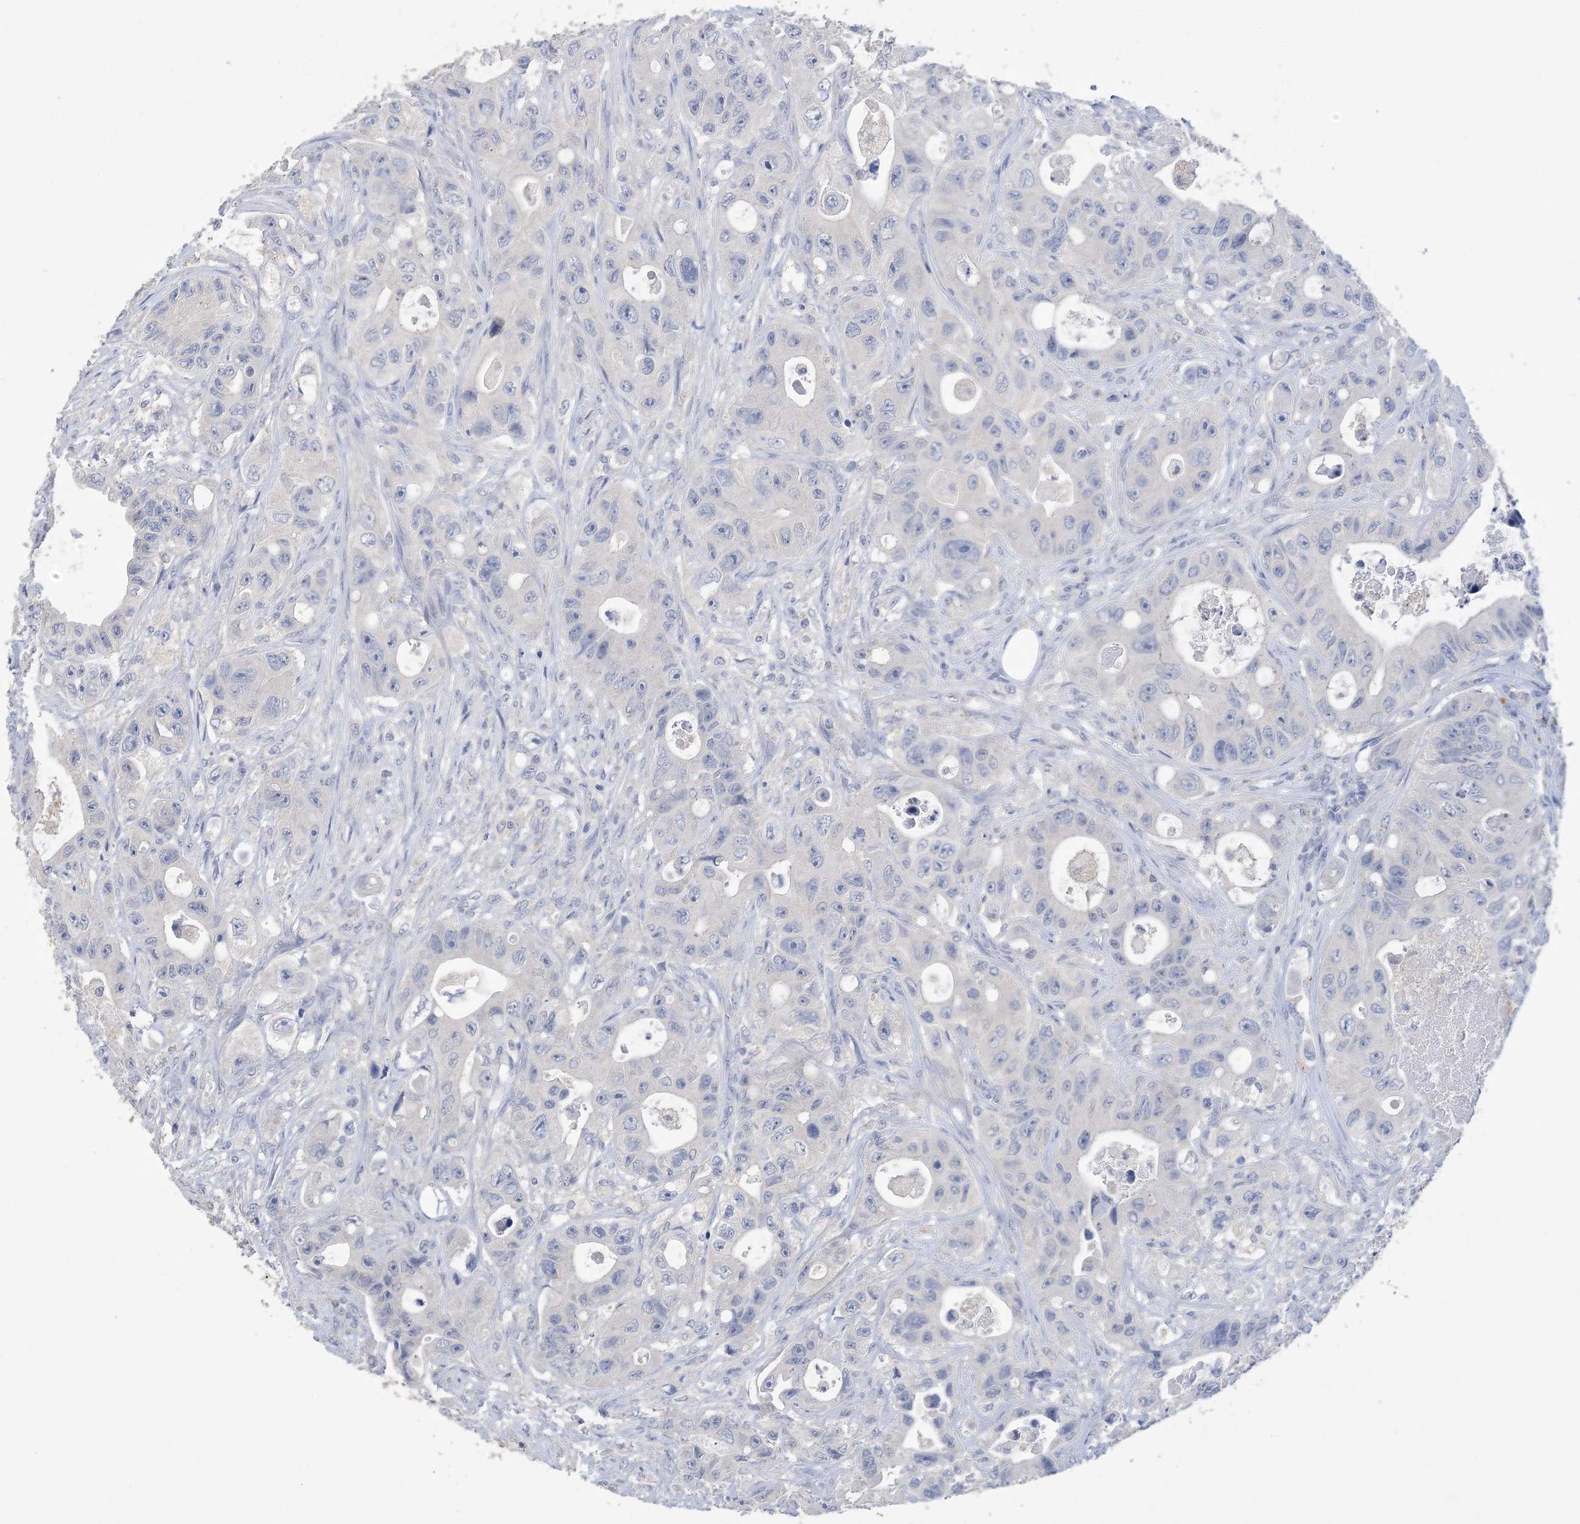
{"staining": {"intensity": "negative", "quantity": "none", "location": "none"}, "tissue": "colorectal cancer", "cell_type": "Tumor cells", "image_type": "cancer", "snomed": [{"axis": "morphology", "description": "Adenocarcinoma, NOS"}, {"axis": "topography", "description": "Colon"}], "caption": "Tumor cells are negative for brown protein staining in colorectal adenocarcinoma. Nuclei are stained in blue.", "gene": "DSC3", "patient": {"sex": "female", "age": 46}}